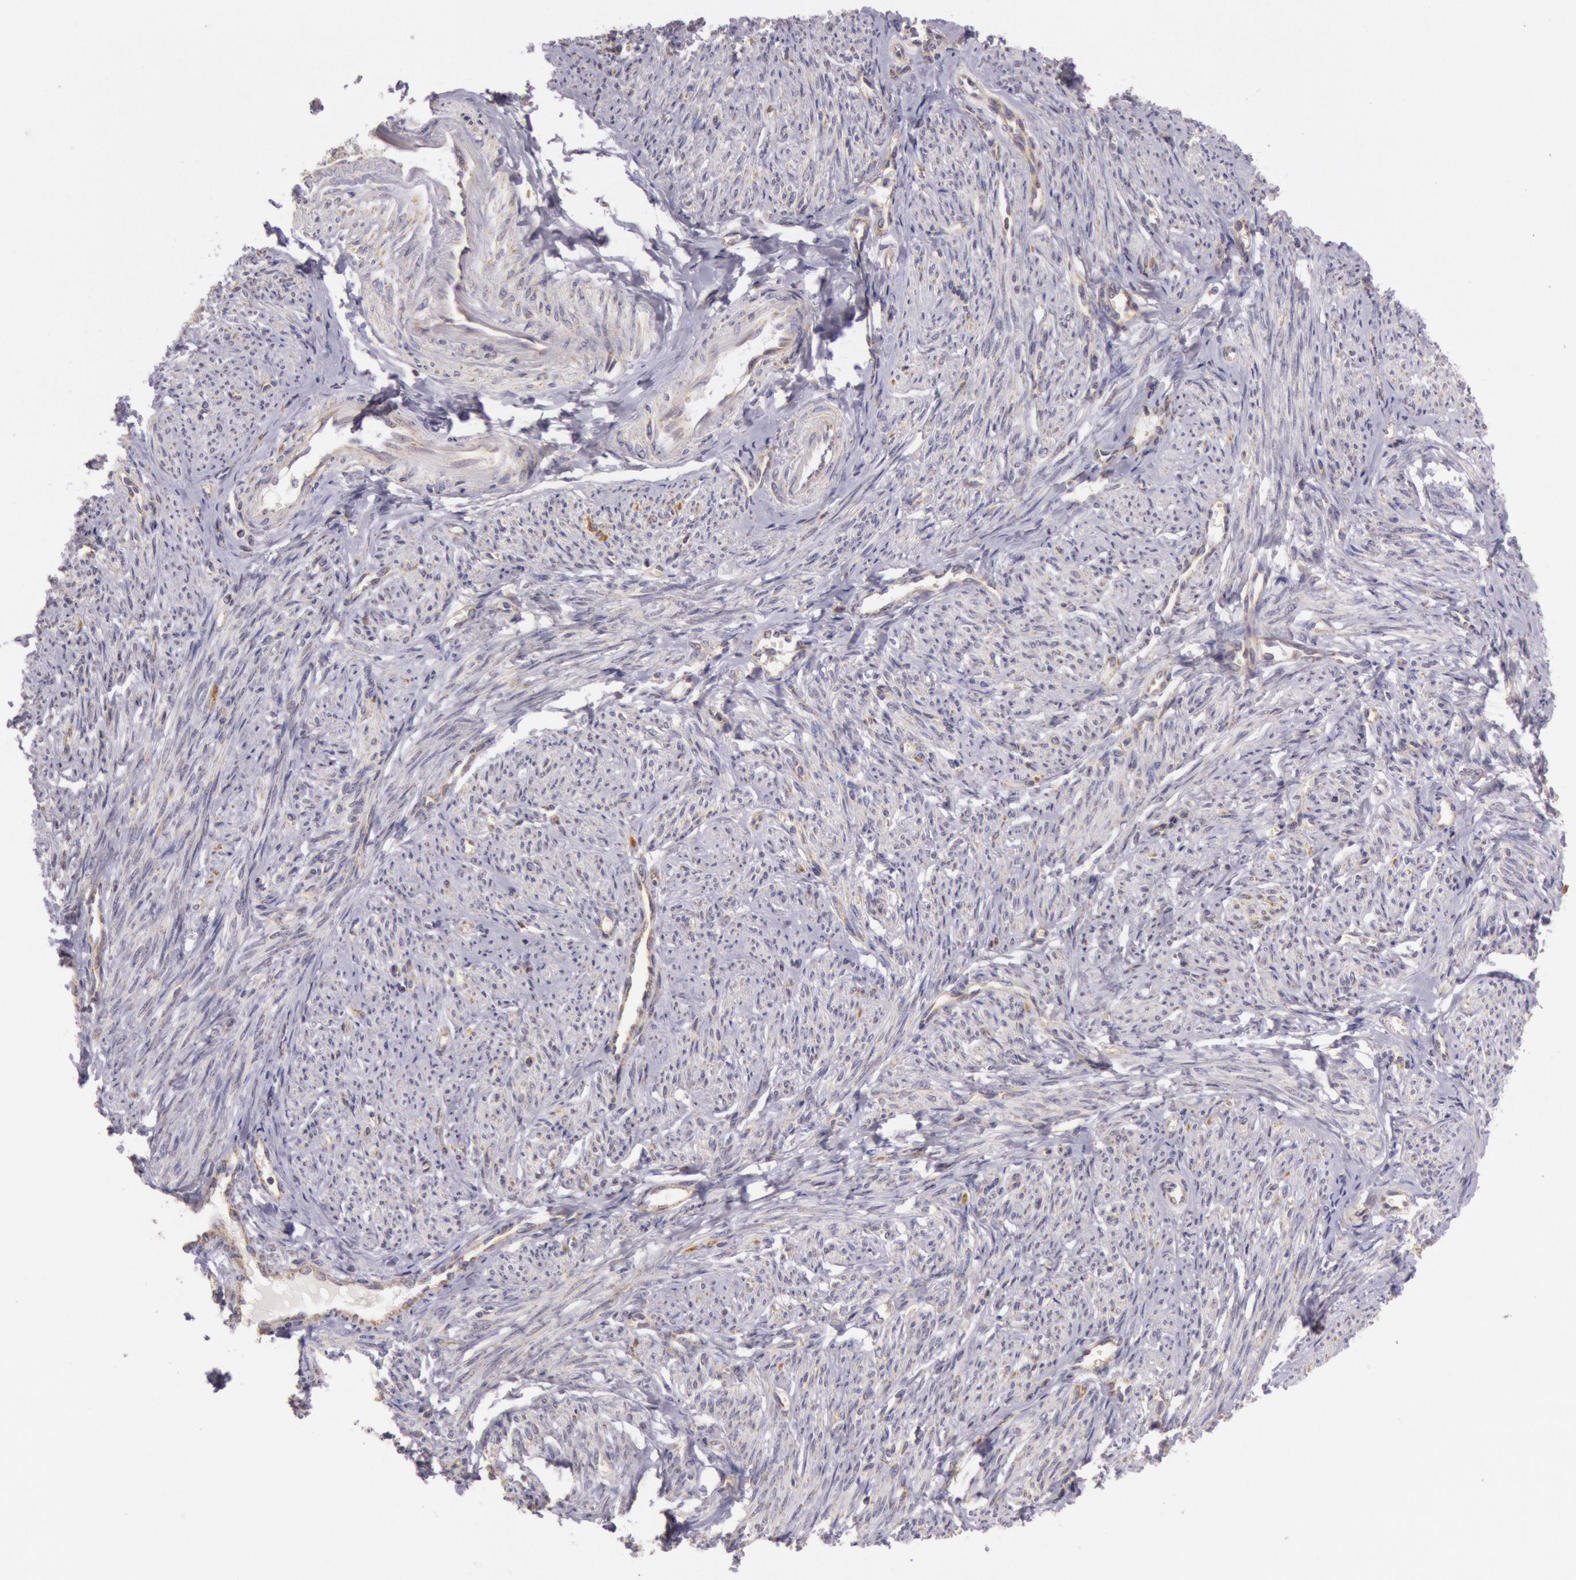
{"staining": {"intensity": "weak", "quantity": "<25%", "location": "cytoplasmic/membranous"}, "tissue": "smooth muscle", "cell_type": "Smooth muscle cells", "image_type": "normal", "snomed": [{"axis": "morphology", "description": "Normal tissue, NOS"}, {"axis": "topography", "description": "Smooth muscle"}, {"axis": "topography", "description": "Cervix"}], "caption": "This is an IHC histopathology image of unremarkable smooth muscle. There is no staining in smooth muscle cells.", "gene": "CDK16", "patient": {"sex": "female", "age": 70}}